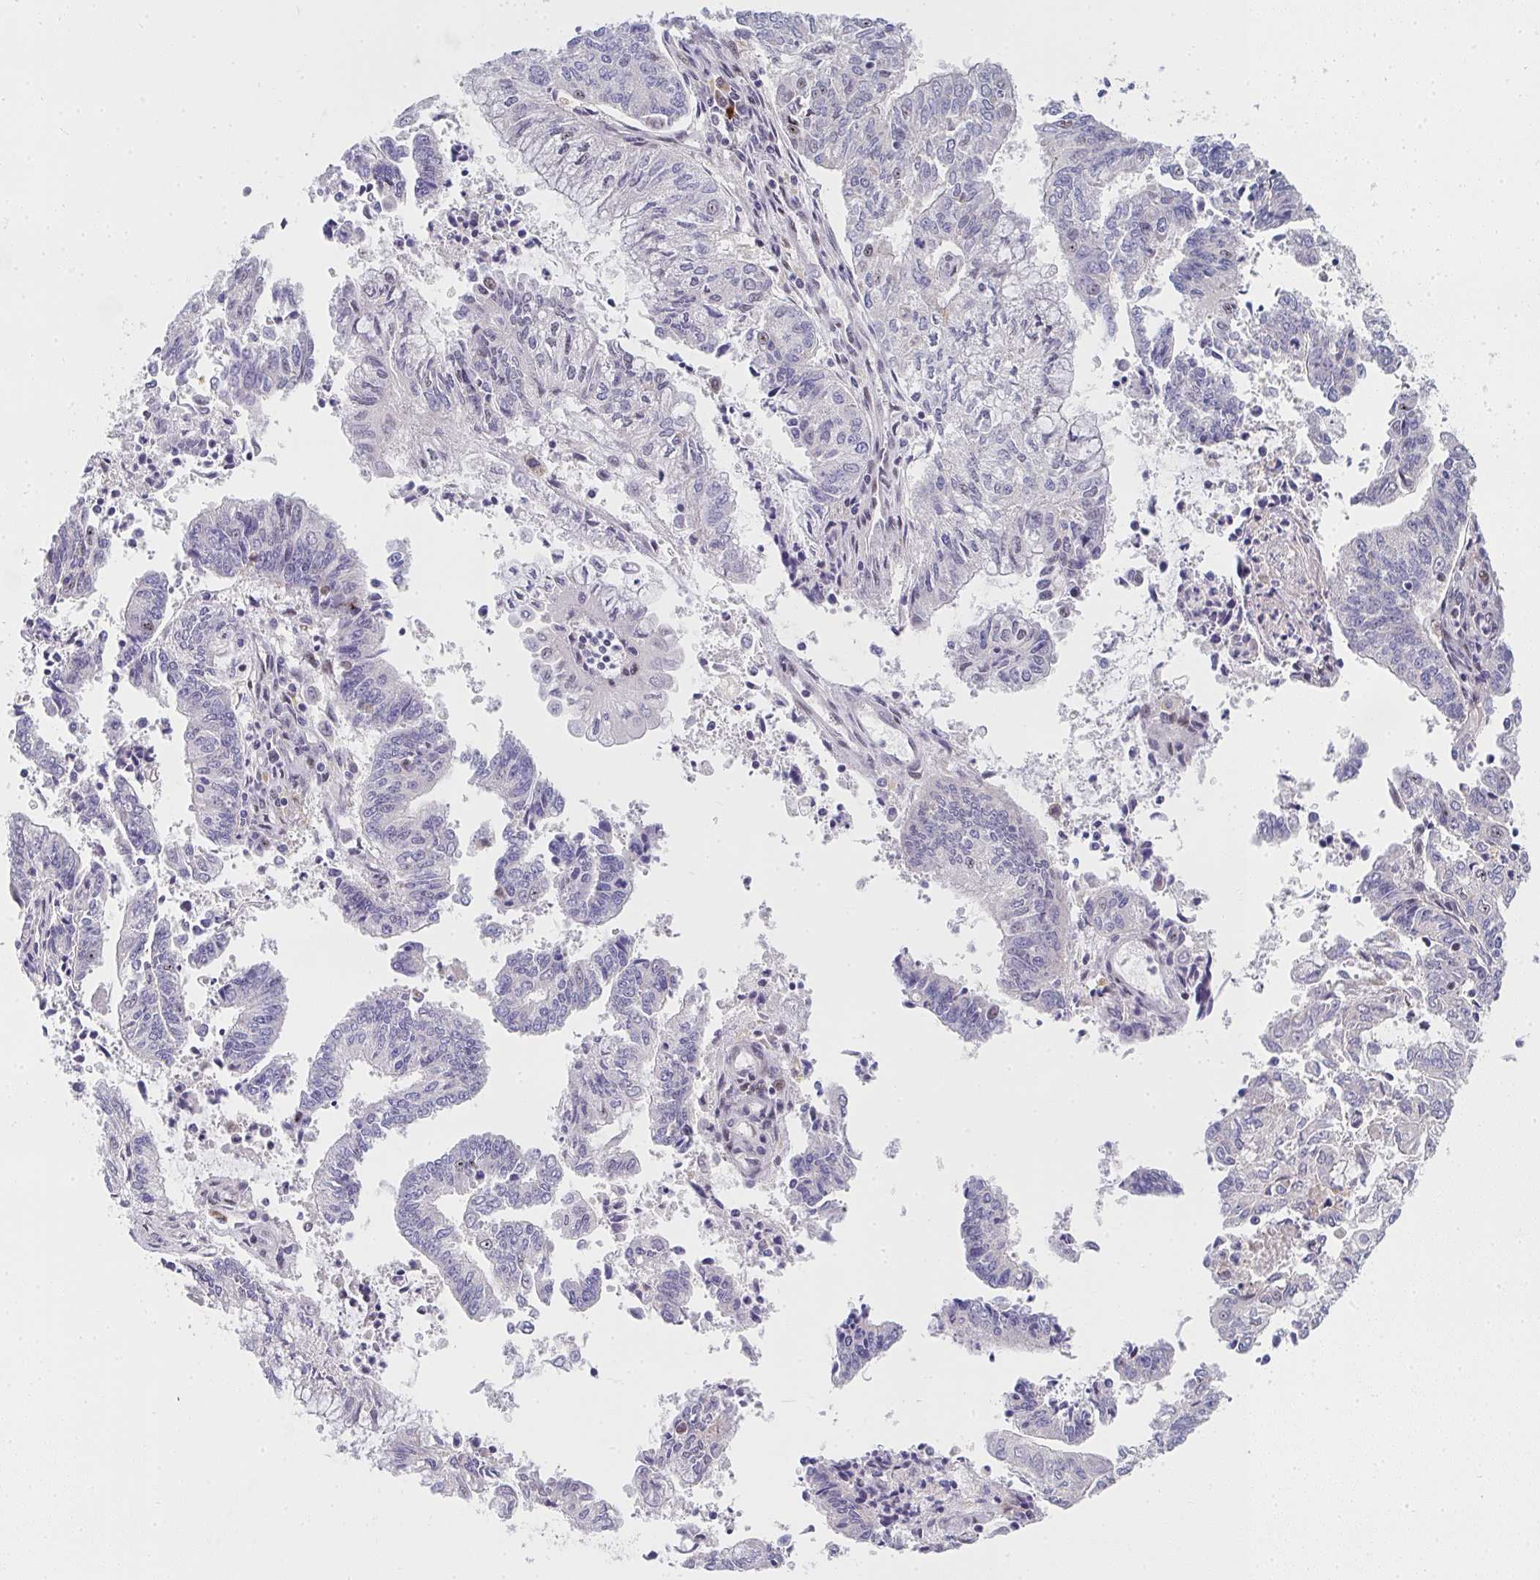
{"staining": {"intensity": "moderate", "quantity": "<25%", "location": "nuclear"}, "tissue": "endometrial cancer", "cell_type": "Tumor cells", "image_type": "cancer", "snomed": [{"axis": "morphology", "description": "Adenocarcinoma, NOS"}, {"axis": "topography", "description": "Endometrium"}], "caption": "The photomicrograph displays a brown stain indicating the presence of a protein in the nuclear of tumor cells in adenocarcinoma (endometrial).", "gene": "ZIC3", "patient": {"sex": "female", "age": 61}}